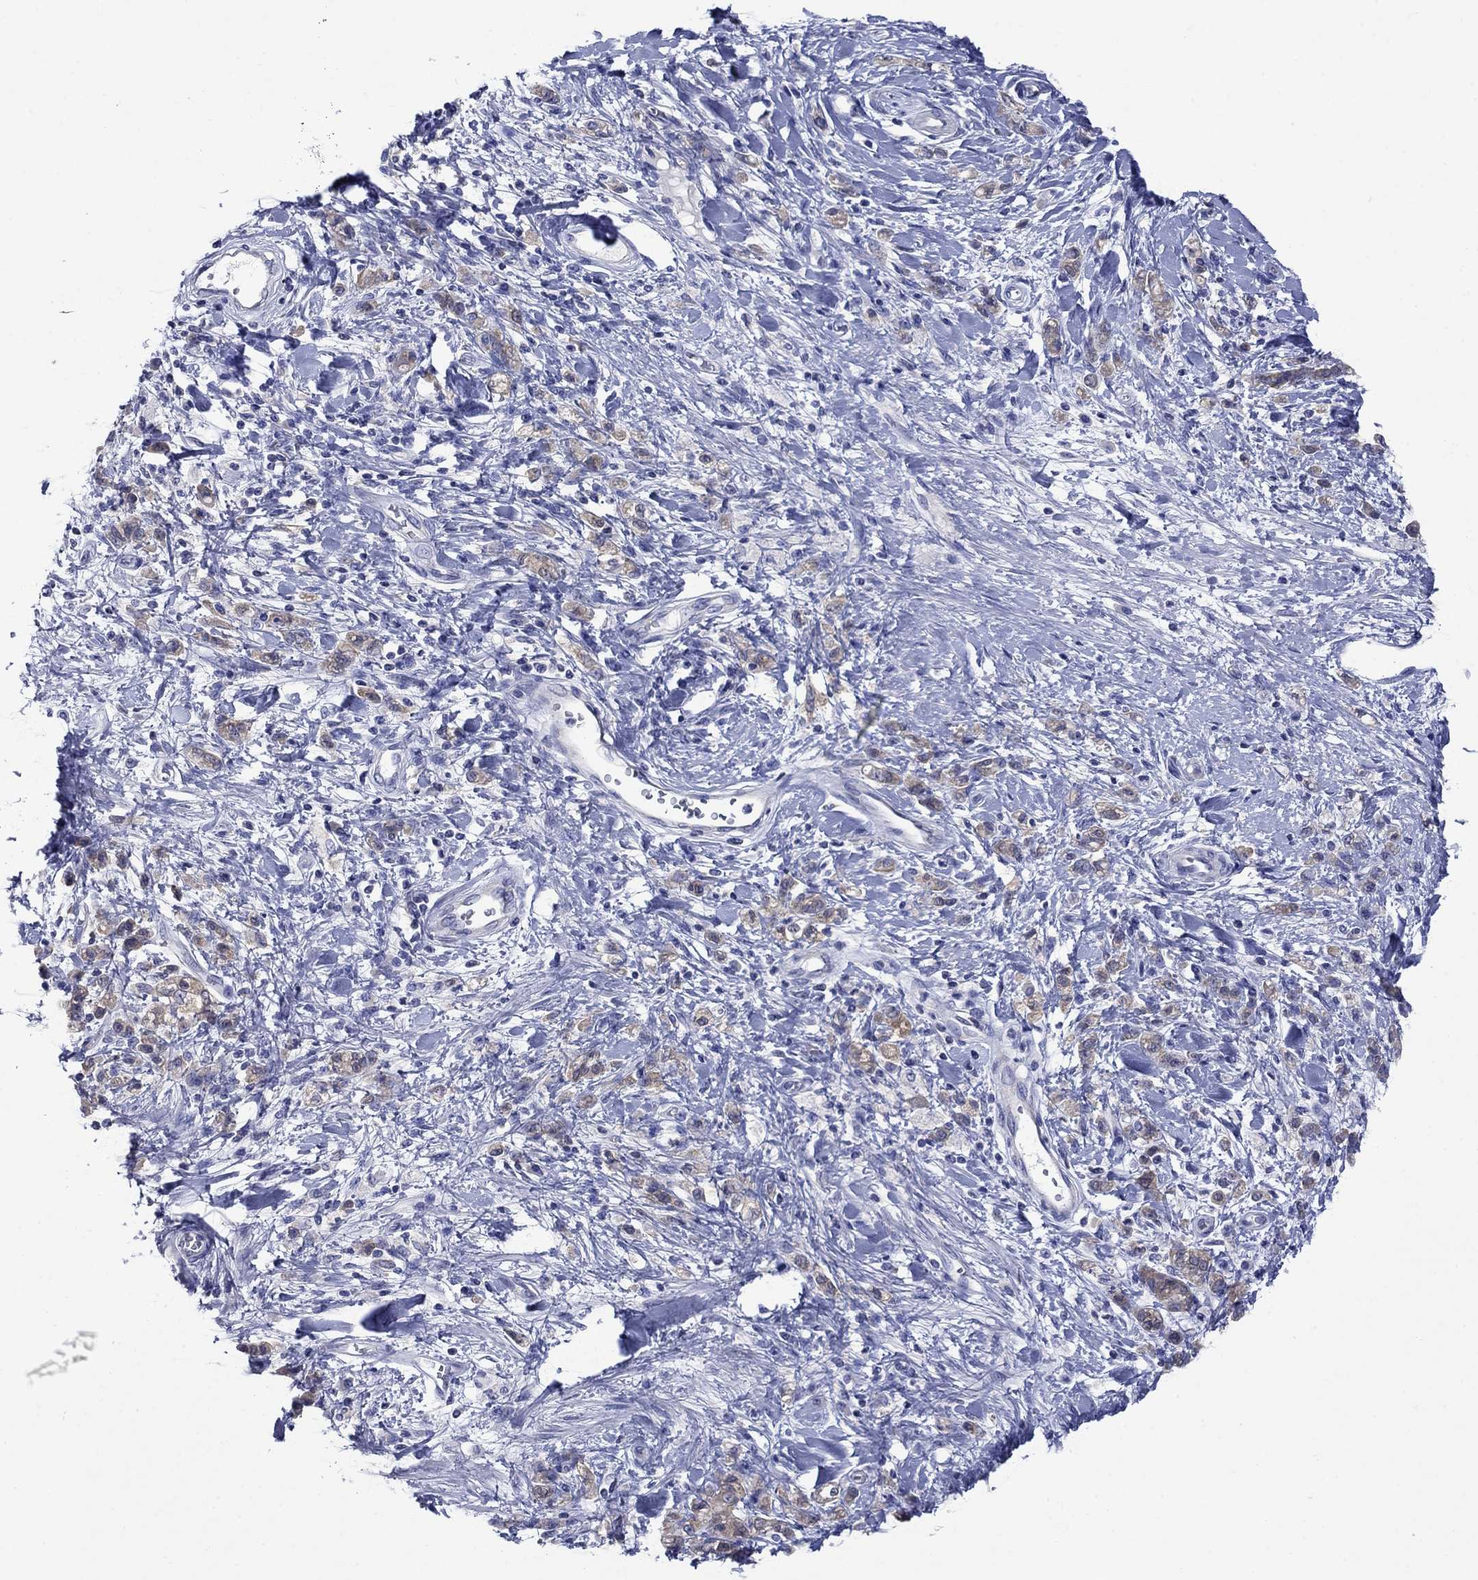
{"staining": {"intensity": "weak", "quantity": "25%-75%", "location": "cytoplasmic/membranous"}, "tissue": "stomach cancer", "cell_type": "Tumor cells", "image_type": "cancer", "snomed": [{"axis": "morphology", "description": "Adenocarcinoma, NOS"}, {"axis": "topography", "description": "Stomach"}], "caption": "High-magnification brightfield microscopy of adenocarcinoma (stomach) stained with DAB (3,3'-diaminobenzidine) (brown) and counterstained with hematoxylin (blue). tumor cells exhibit weak cytoplasmic/membranous staining is seen in approximately25%-75% of cells.", "gene": "SULT2B1", "patient": {"sex": "male", "age": 77}}